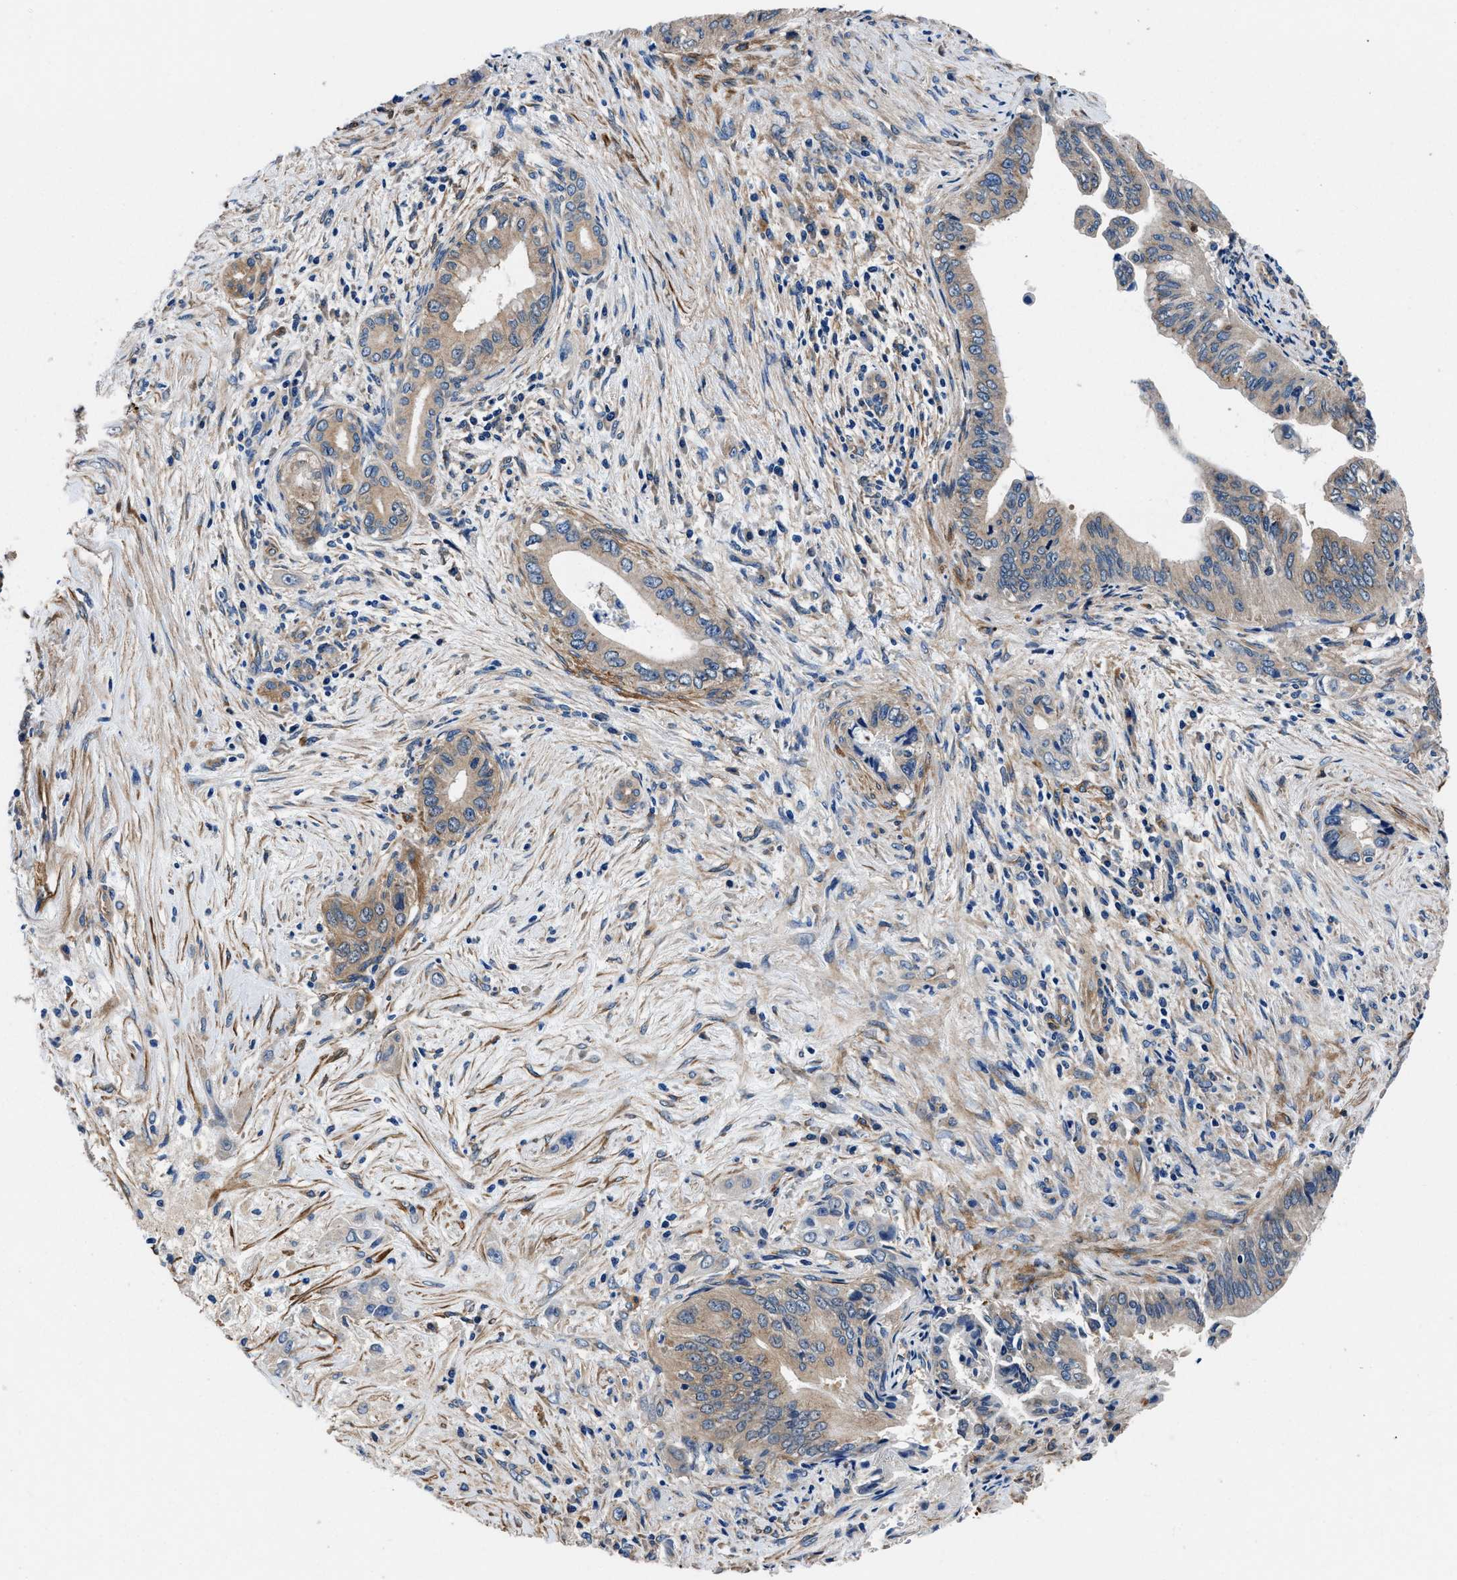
{"staining": {"intensity": "weak", "quantity": ">75%", "location": "cytoplasmic/membranous"}, "tissue": "pancreatic cancer", "cell_type": "Tumor cells", "image_type": "cancer", "snomed": [{"axis": "morphology", "description": "Adenocarcinoma, NOS"}, {"axis": "topography", "description": "Pancreas"}], "caption": "IHC micrograph of neoplastic tissue: human pancreatic adenocarcinoma stained using immunohistochemistry displays low levels of weak protein expression localized specifically in the cytoplasmic/membranous of tumor cells, appearing as a cytoplasmic/membranous brown color.", "gene": "NEU1", "patient": {"sex": "female", "age": 73}}